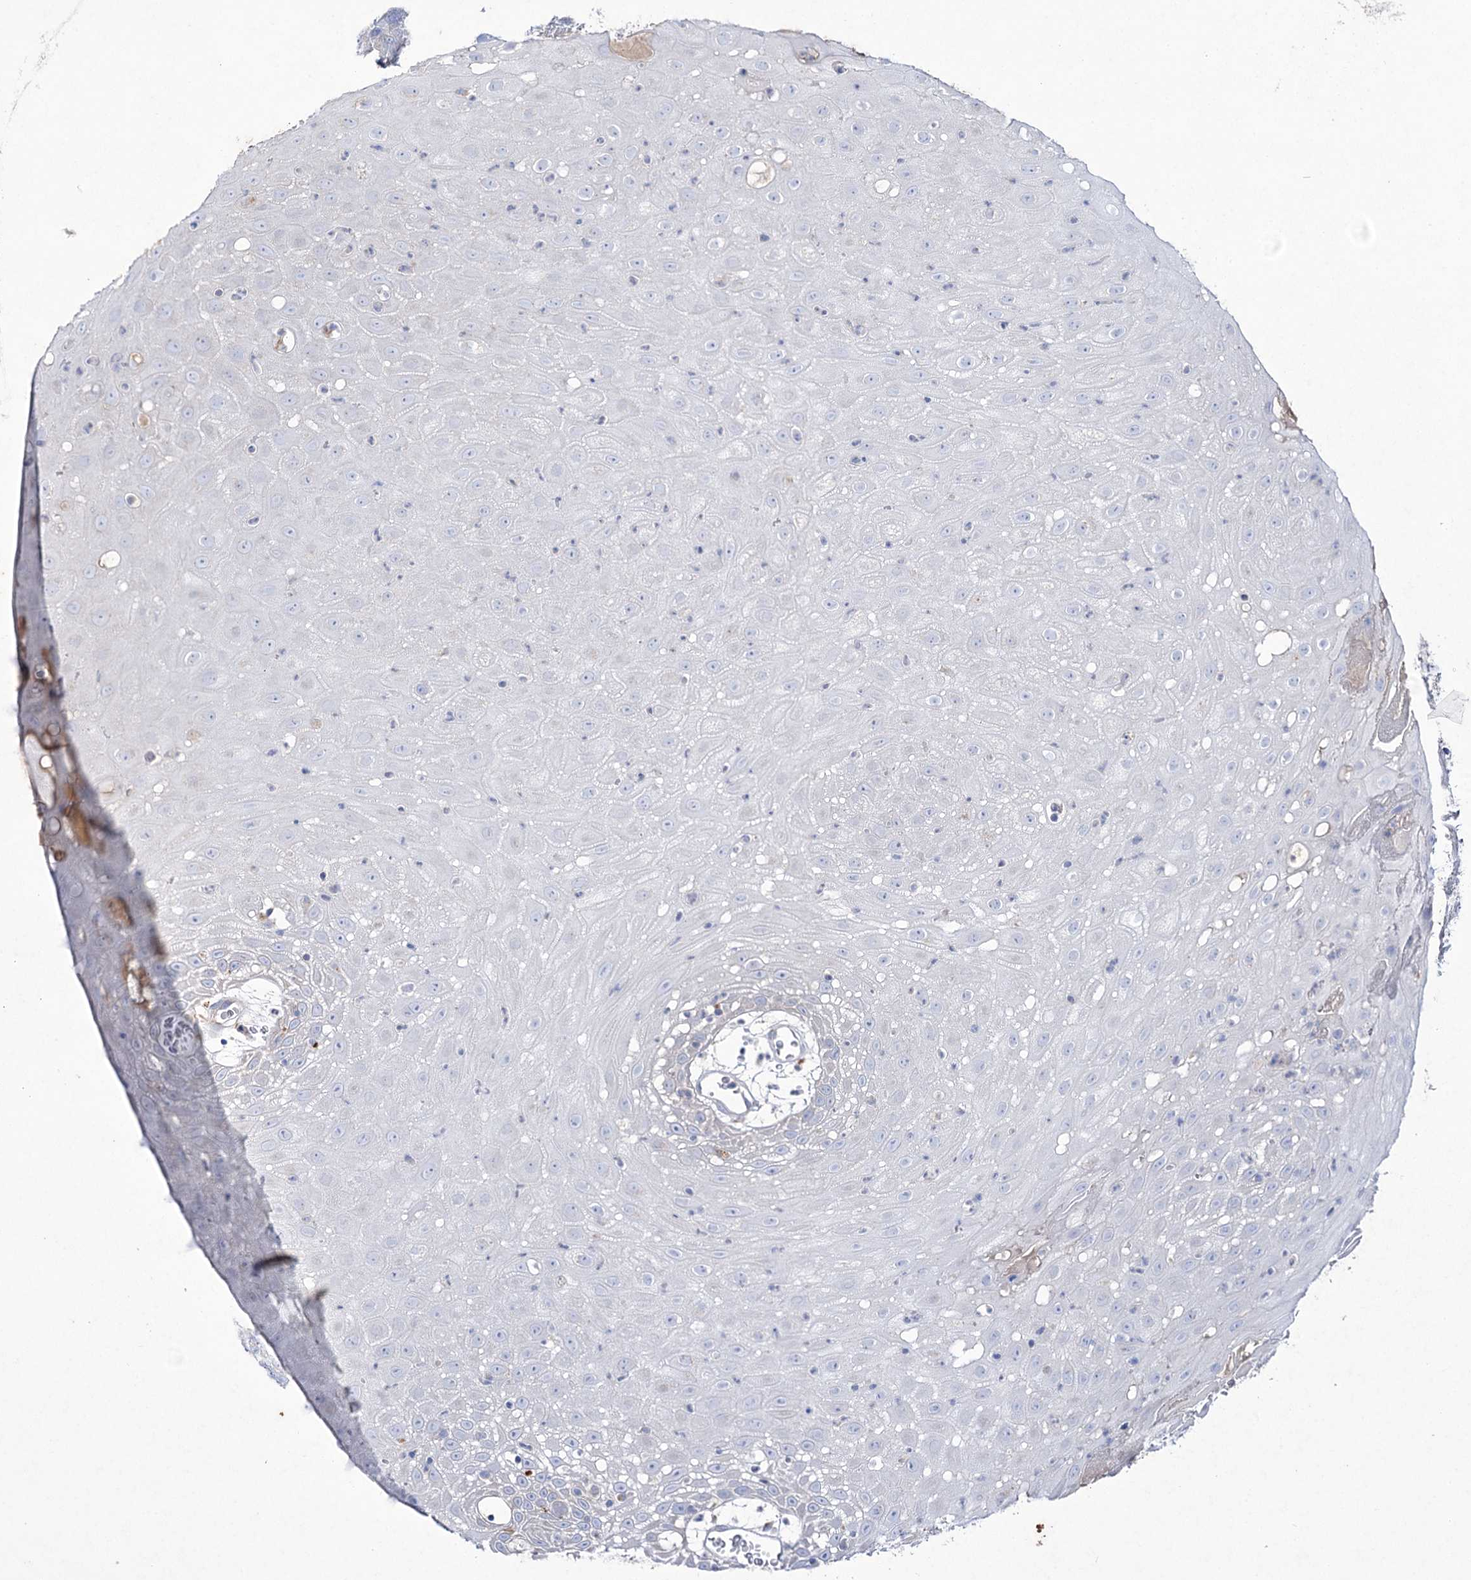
{"staining": {"intensity": "negative", "quantity": "none", "location": "none"}, "tissue": "oral mucosa", "cell_type": "Squamous epithelial cells", "image_type": "normal", "snomed": [{"axis": "morphology", "description": "Normal tissue, NOS"}, {"axis": "topography", "description": "Skeletal muscle"}, {"axis": "topography", "description": "Oral tissue"}, {"axis": "topography", "description": "Salivary gland"}, {"axis": "topography", "description": "Peripheral nerve tissue"}], "caption": "A high-resolution photomicrograph shows IHC staining of unremarkable oral mucosa, which displays no significant expression in squamous epithelial cells.", "gene": "NAGLU", "patient": {"sex": "male", "age": 54}}